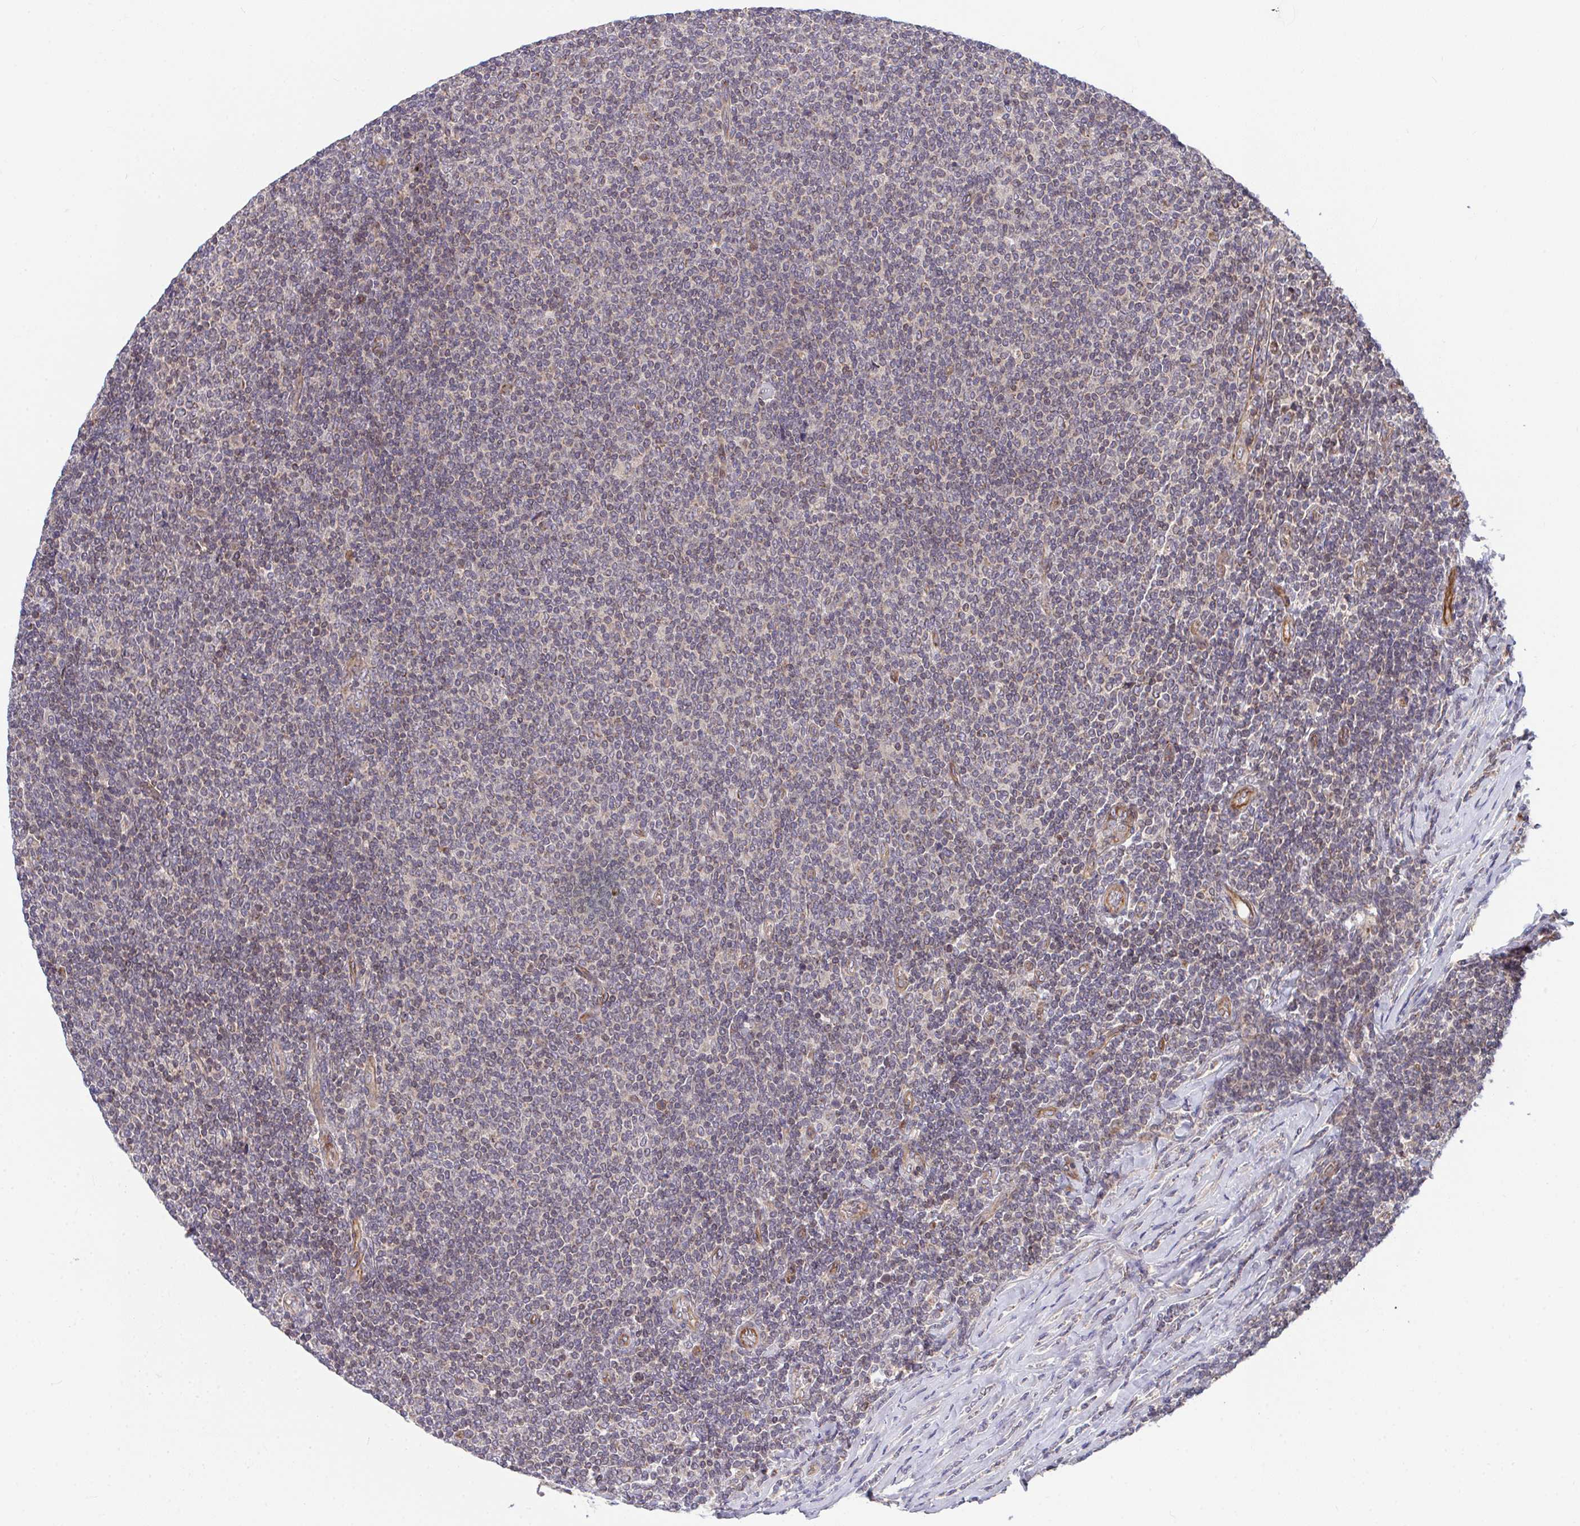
{"staining": {"intensity": "negative", "quantity": "none", "location": "none"}, "tissue": "lymphoma", "cell_type": "Tumor cells", "image_type": "cancer", "snomed": [{"axis": "morphology", "description": "Malignant lymphoma, non-Hodgkin's type, Low grade"}, {"axis": "topography", "description": "Lymph node"}], "caption": "IHC of human malignant lymphoma, non-Hodgkin's type (low-grade) demonstrates no positivity in tumor cells. Brightfield microscopy of immunohistochemistry (IHC) stained with DAB (brown) and hematoxylin (blue), captured at high magnification.", "gene": "EIF1AD", "patient": {"sex": "male", "age": 52}}